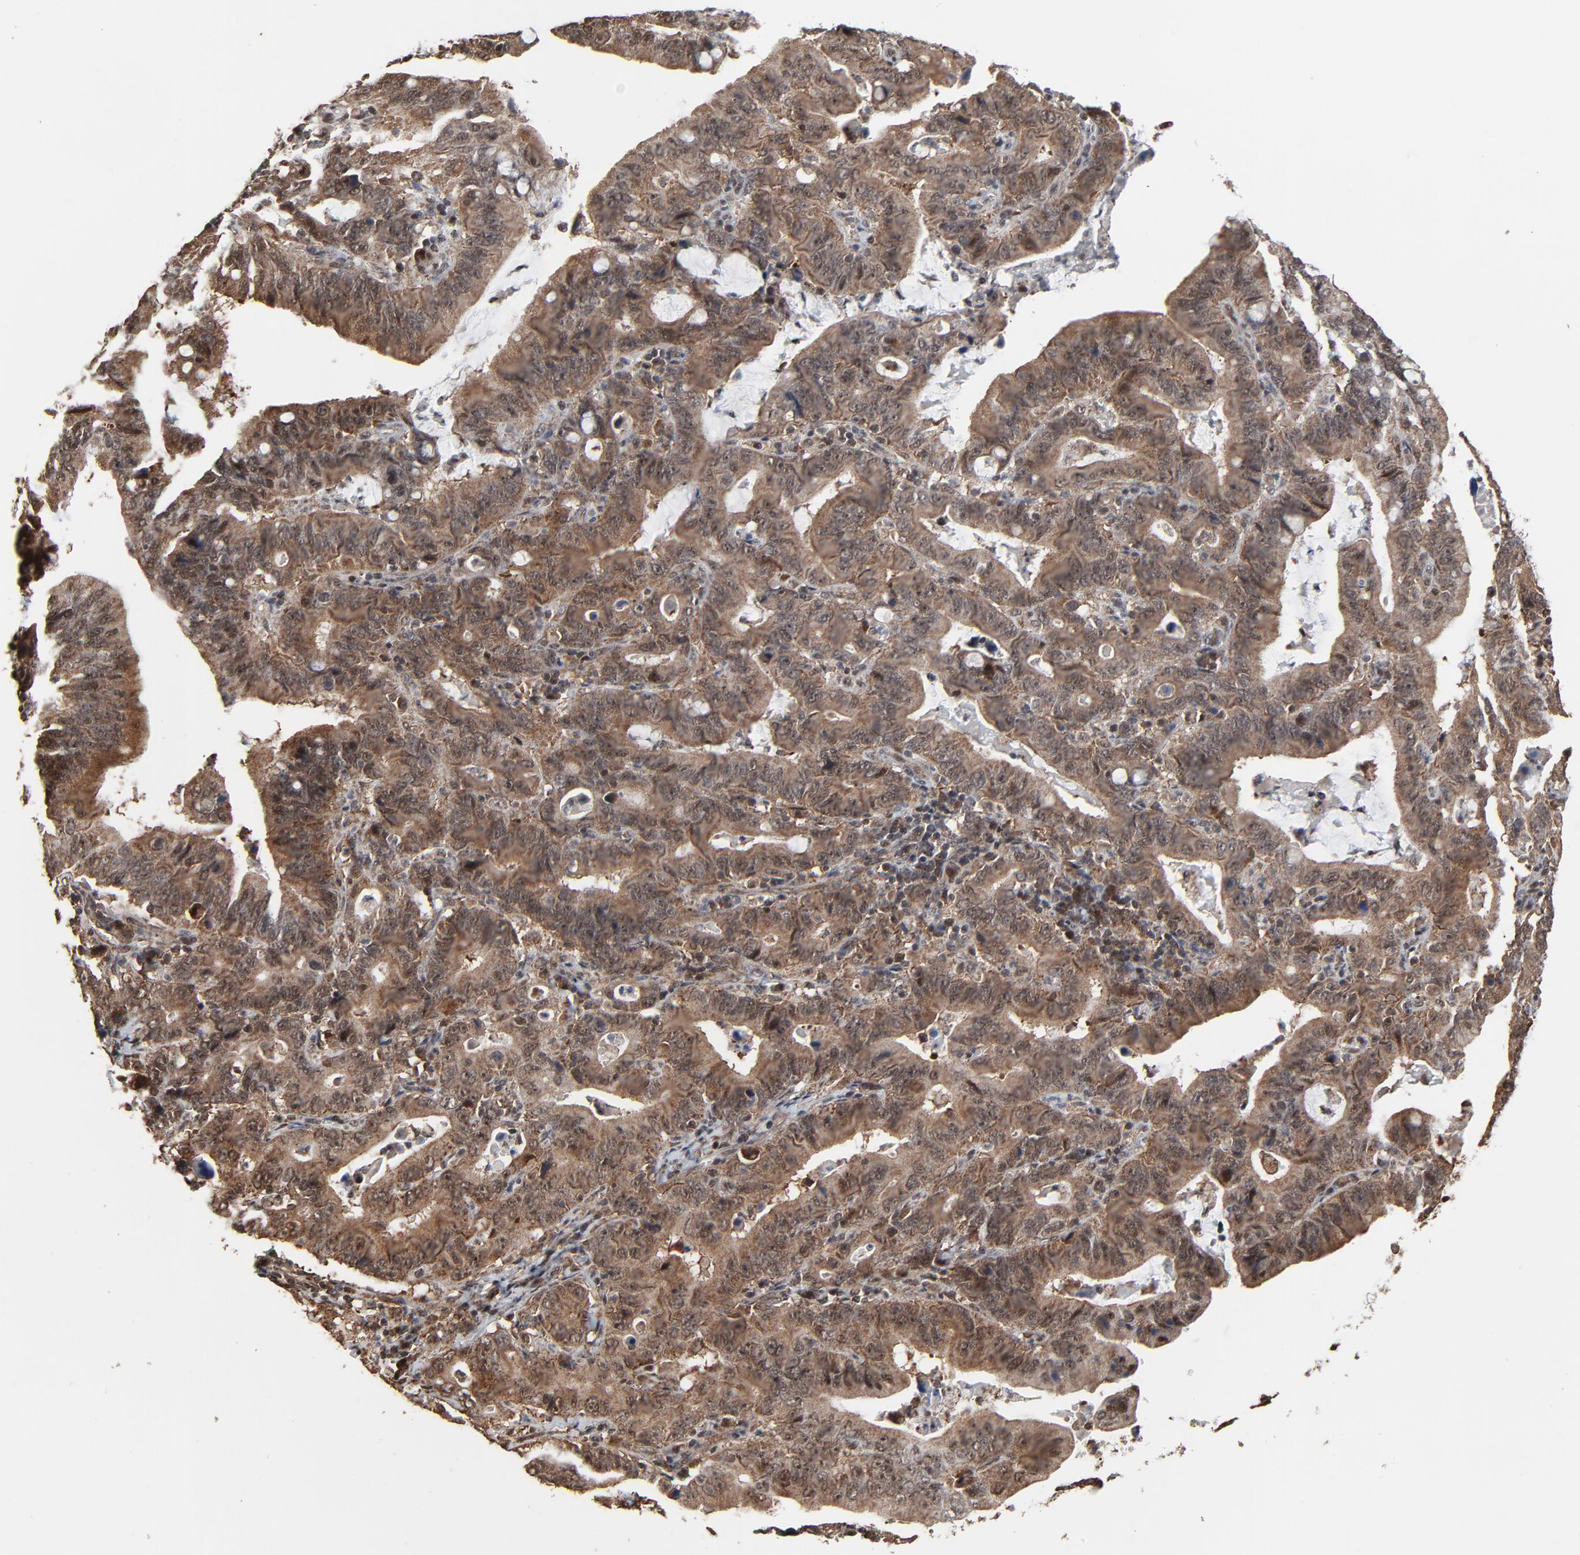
{"staining": {"intensity": "moderate", "quantity": ">75%", "location": "cytoplasmic/membranous,nuclear"}, "tissue": "stomach cancer", "cell_type": "Tumor cells", "image_type": "cancer", "snomed": [{"axis": "morphology", "description": "Adenocarcinoma, NOS"}, {"axis": "topography", "description": "Stomach, upper"}], "caption": "Protein expression analysis of stomach cancer (adenocarcinoma) reveals moderate cytoplasmic/membranous and nuclear expression in about >75% of tumor cells. The staining was performed using DAB to visualize the protein expression in brown, while the nuclei were stained in blue with hematoxylin (Magnification: 20x).", "gene": "RHOJ", "patient": {"sex": "male", "age": 63}}